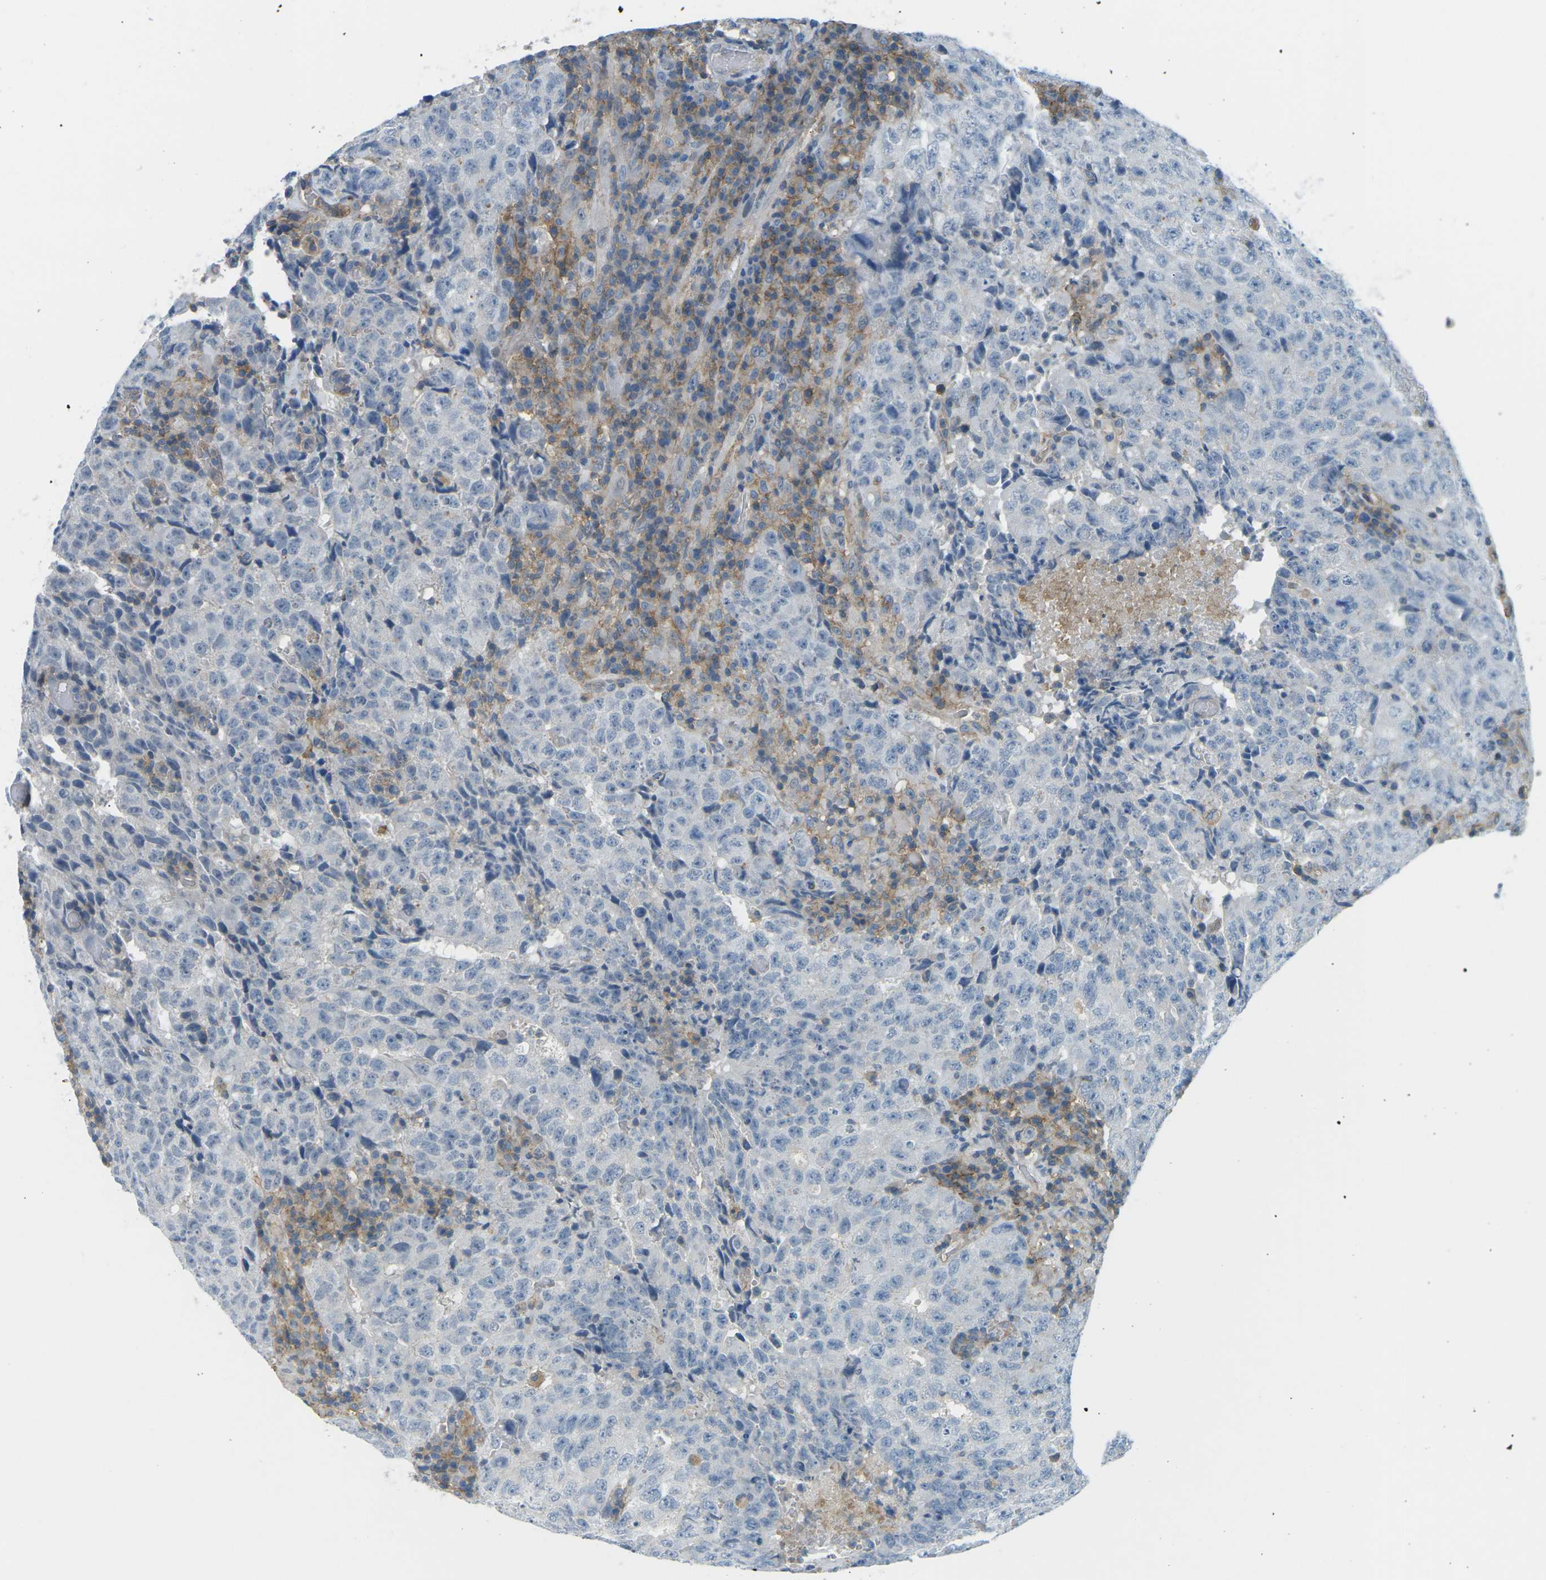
{"staining": {"intensity": "negative", "quantity": "none", "location": "none"}, "tissue": "testis cancer", "cell_type": "Tumor cells", "image_type": "cancer", "snomed": [{"axis": "morphology", "description": "Necrosis, NOS"}, {"axis": "morphology", "description": "Carcinoma, Embryonal, NOS"}, {"axis": "topography", "description": "Testis"}], "caption": "The IHC image has no significant positivity in tumor cells of testis cancer tissue.", "gene": "CD47", "patient": {"sex": "male", "age": 19}}